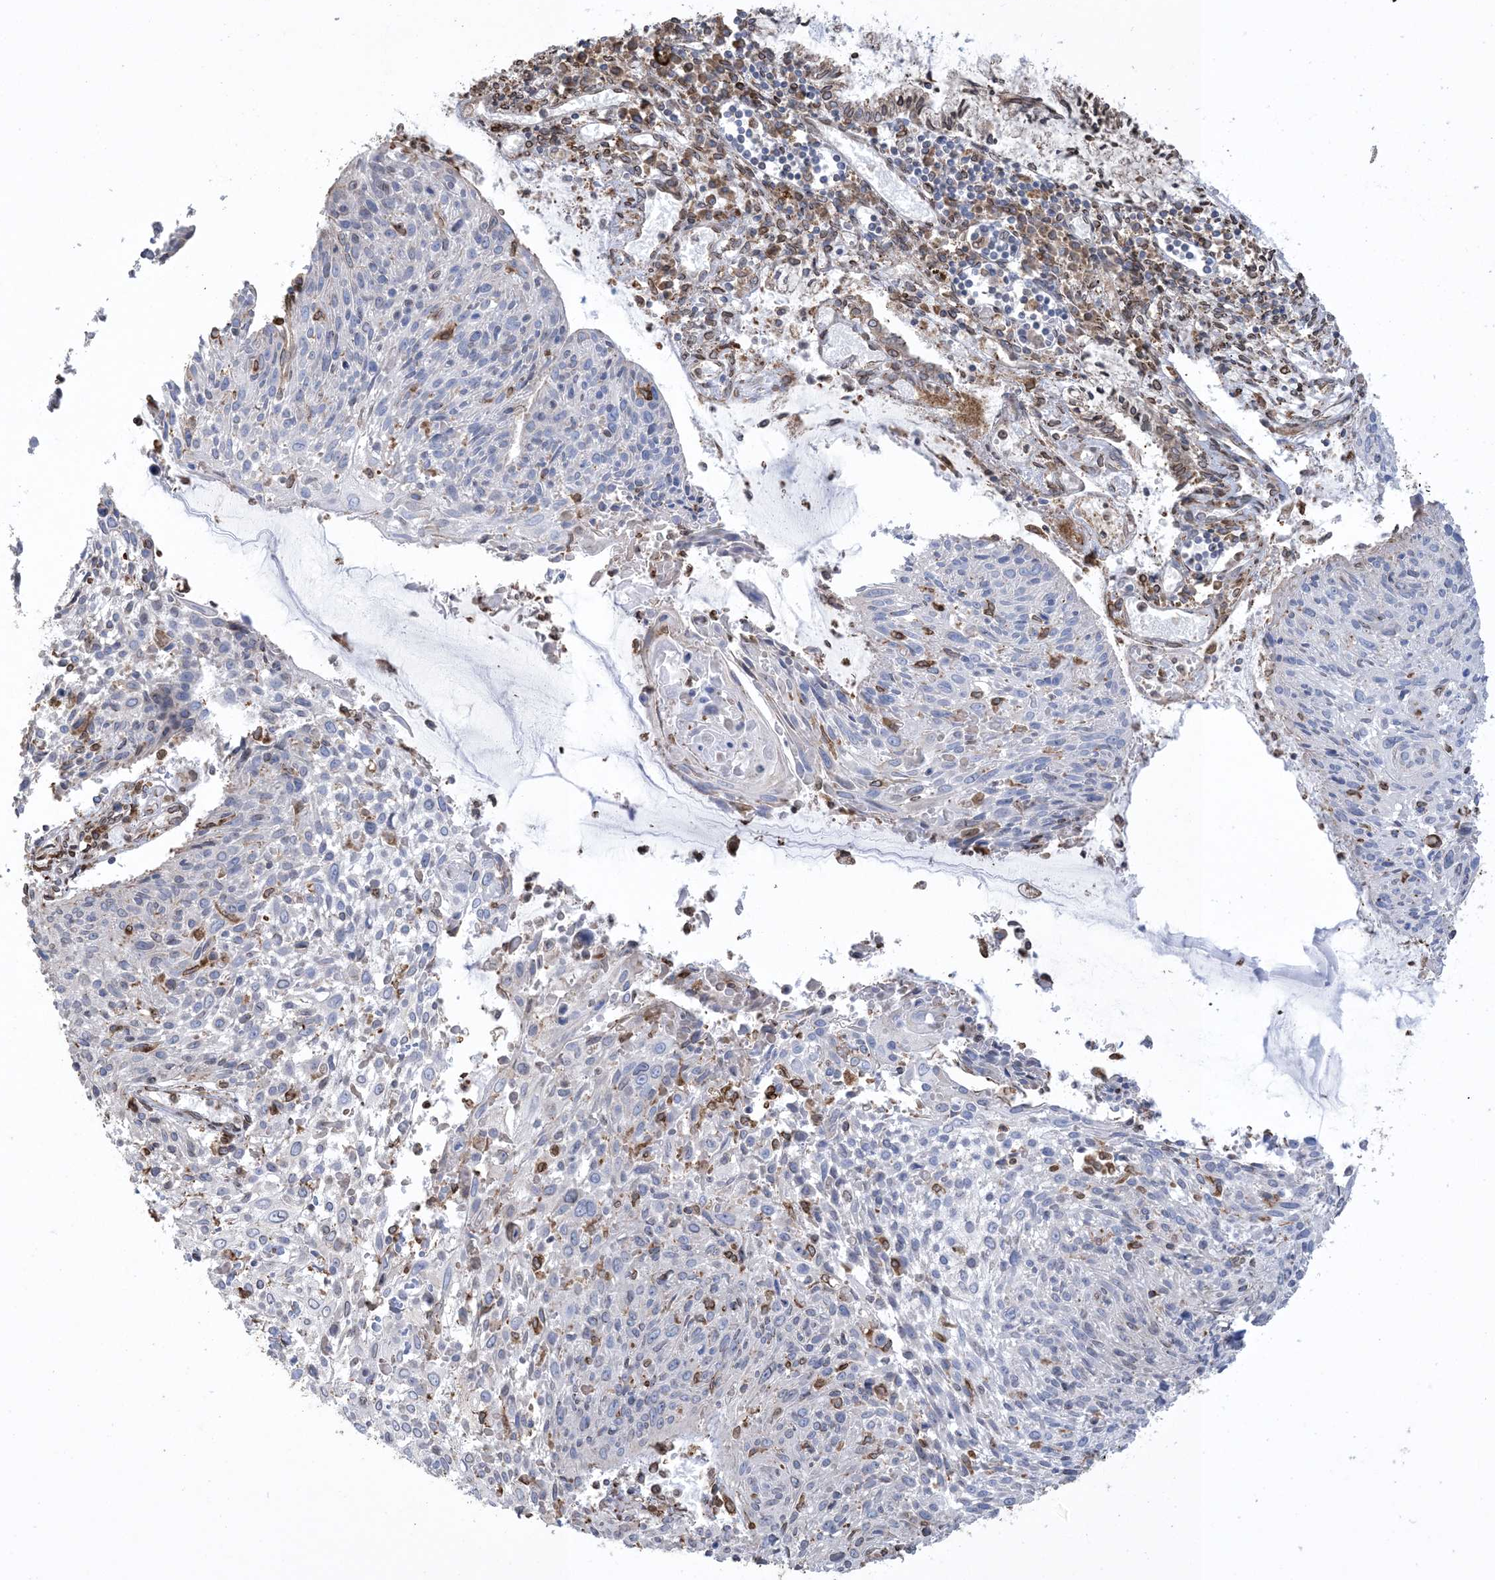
{"staining": {"intensity": "negative", "quantity": "none", "location": "none"}, "tissue": "cervical cancer", "cell_type": "Tumor cells", "image_type": "cancer", "snomed": [{"axis": "morphology", "description": "Squamous cell carcinoma, NOS"}, {"axis": "topography", "description": "Cervix"}], "caption": "This is a micrograph of immunohistochemistry (IHC) staining of cervical squamous cell carcinoma, which shows no positivity in tumor cells. (DAB (3,3'-diaminobenzidine) immunohistochemistry visualized using brightfield microscopy, high magnification).", "gene": "SHANK1", "patient": {"sex": "female", "age": 51}}